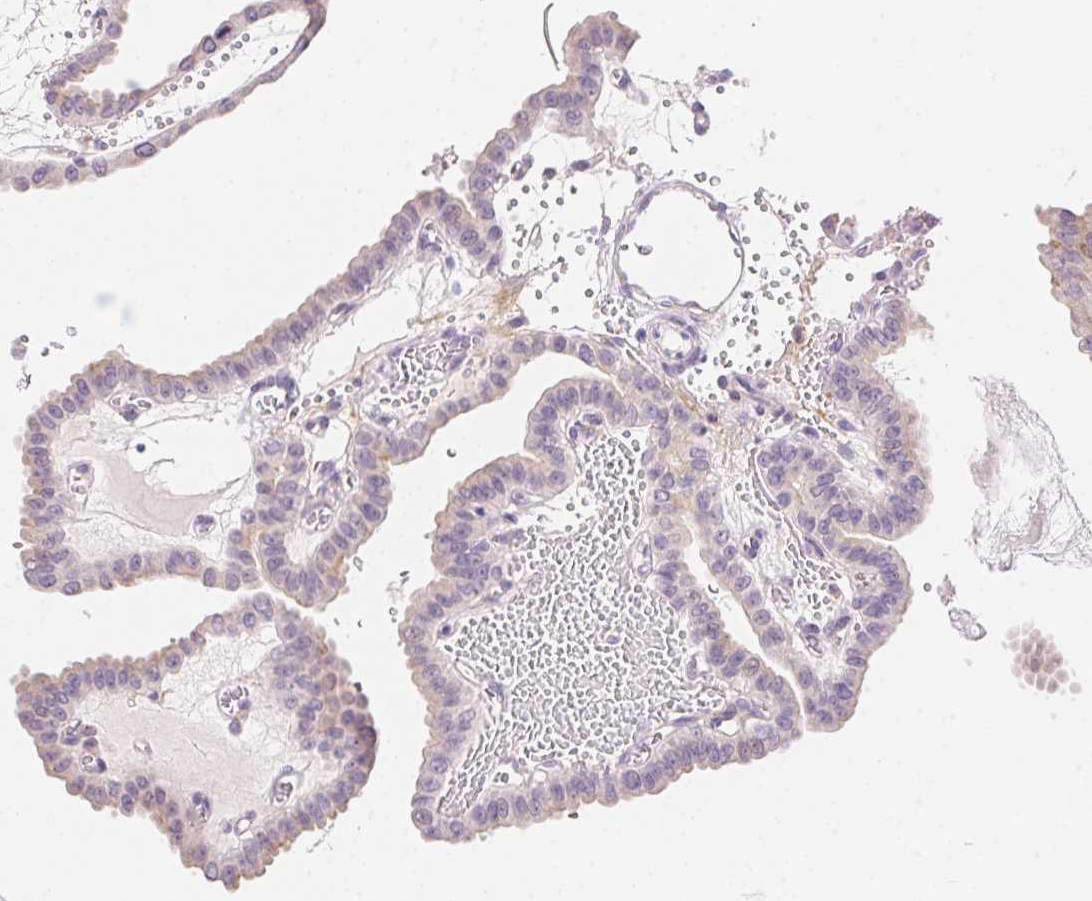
{"staining": {"intensity": "weak", "quantity": "<25%", "location": "cytoplasmic/membranous"}, "tissue": "thyroid cancer", "cell_type": "Tumor cells", "image_type": "cancer", "snomed": [{"axis": "morphology", "description": "Papillary adenocarcinoma, NOS"}, {"axis": "topography", "description": "Thyroid gland"}], "caption": "An image of thyroid papillary adenocarcinoma stained for a protein displays no brown staining in tumor cells.", "gene": "TEKT1", "patient": {"sex": "male", "age": 87}}